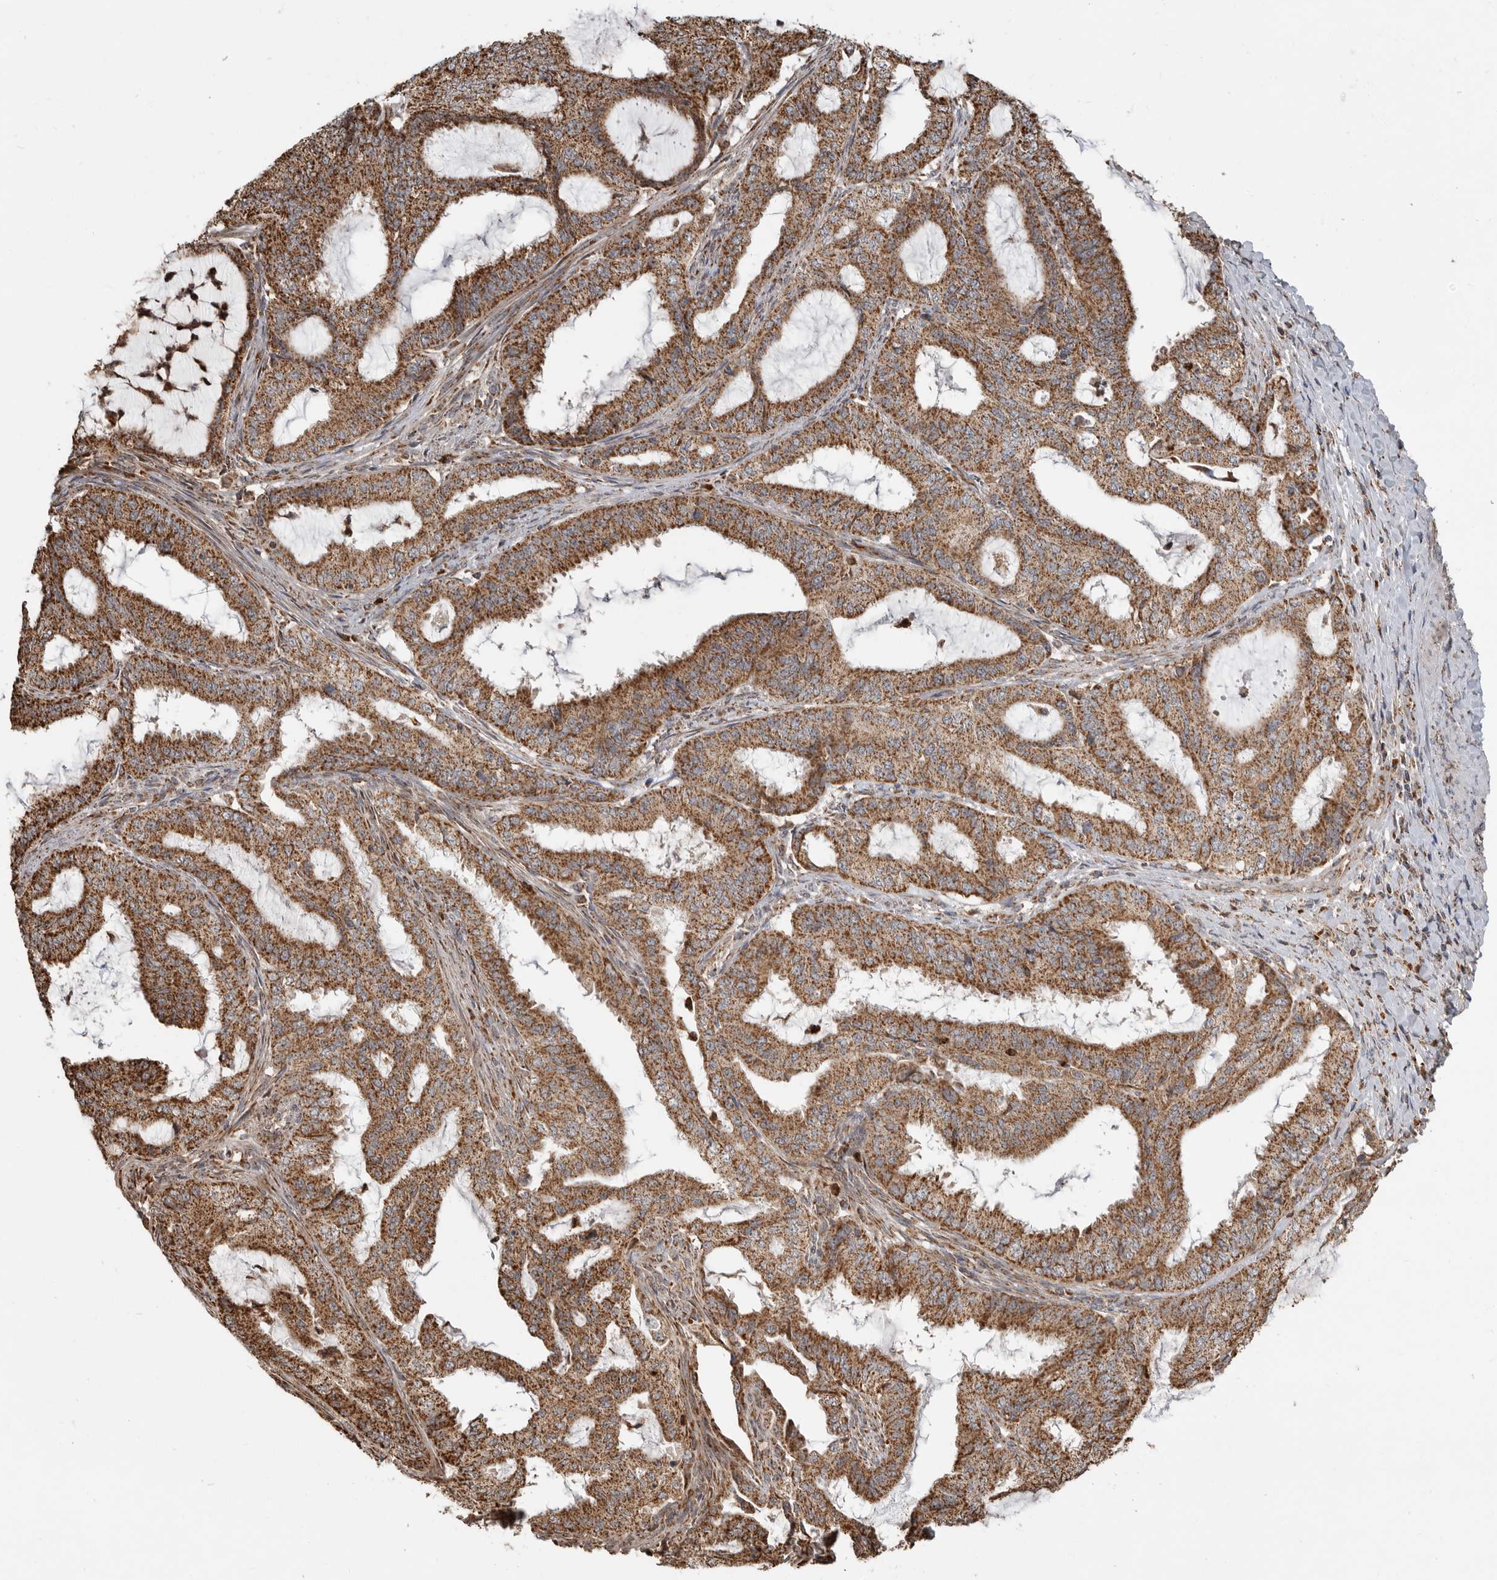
{"staining": {"intensity": "moderate", "quantity": ">75%", "location": "cytoplasmic/membranous"}, "tissue": "endometrial cancer", "cell_type": "Tumor cells", "image_type": "cancer", "snomed": [{"axis": "morphology", "description": "Adenocarcinoma, NOS"}, {"axis": "topography", "description": "Endometrium"}], "caption": "The photomicrograph exhibits staining of adenocarcinoma (endometrial), revealing moderate cytoplasmic/membranous protein staining (brown color) within tumor cells.", "gene": "GCNT2", "patient": {"sex": "female", "age": 51}}